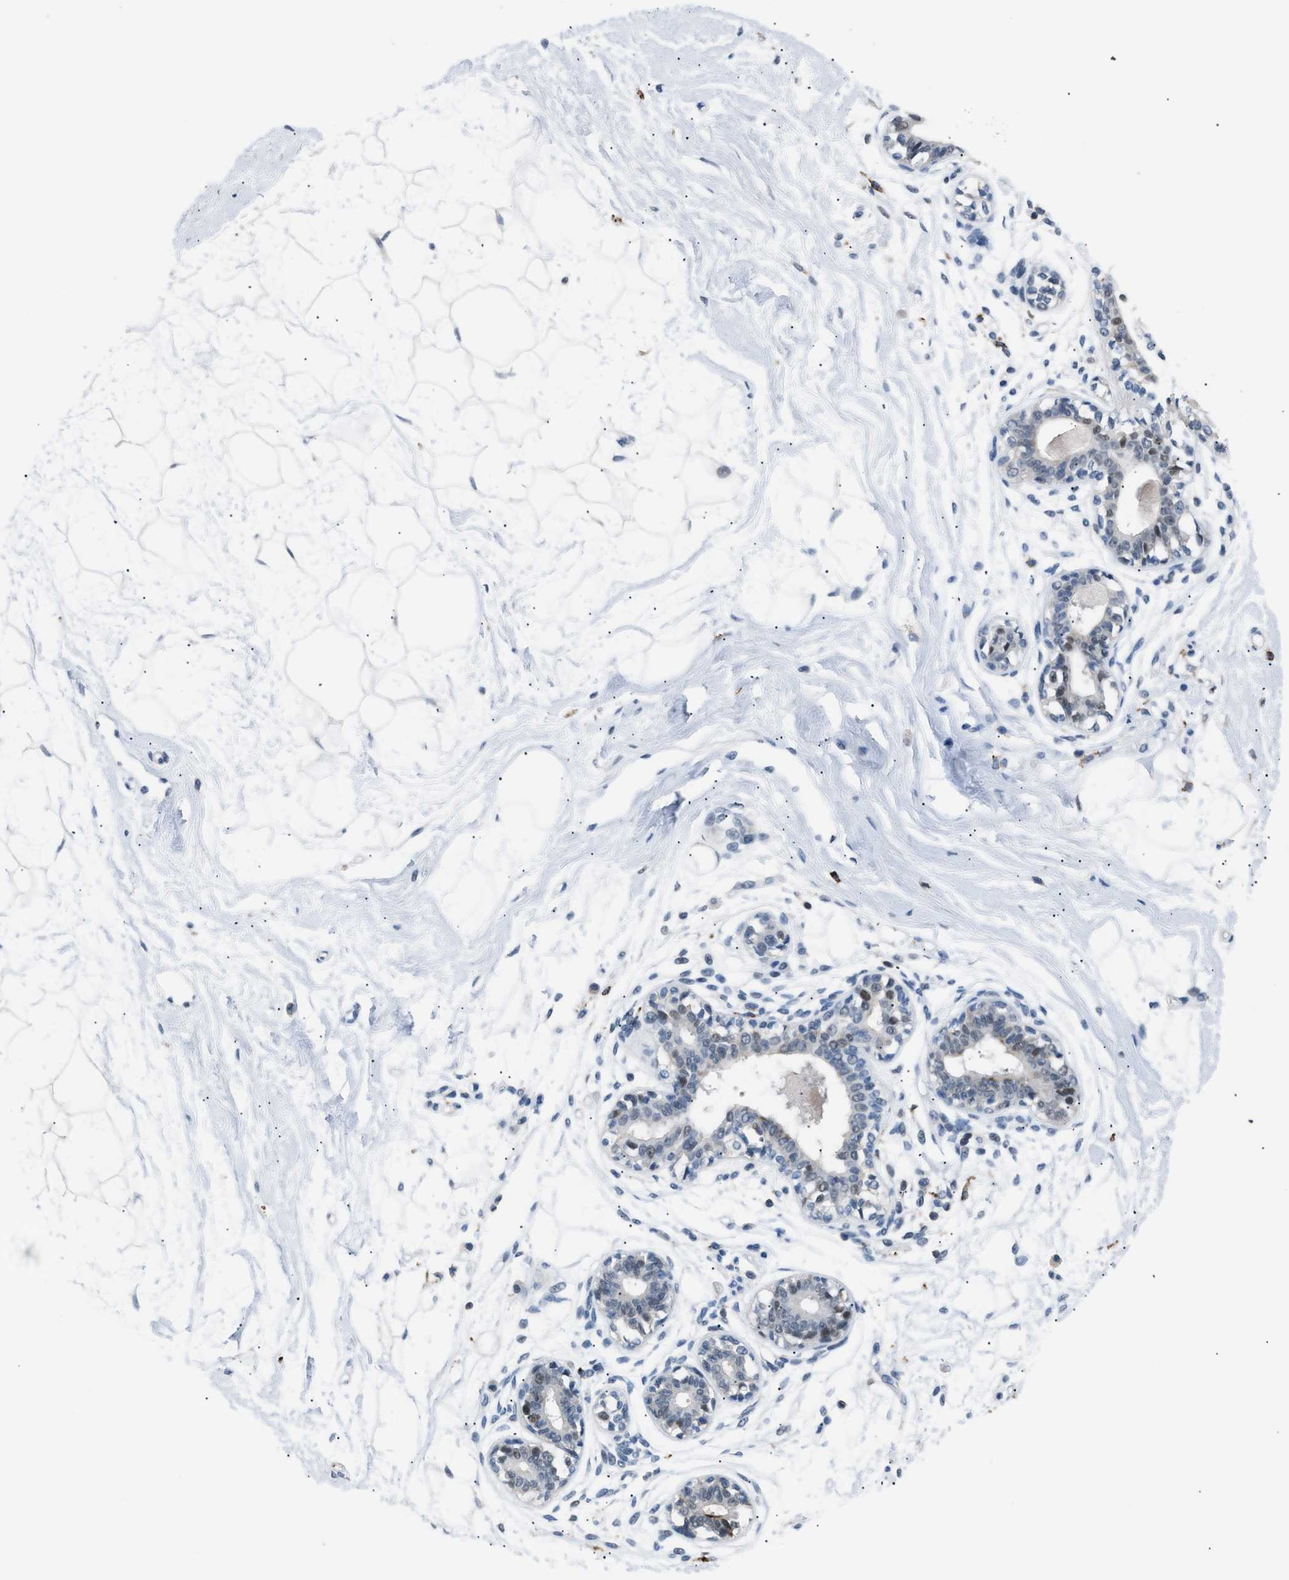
{"staining": {"intensity": "negative", "quantity": "none", "location": "none"}, "tissue": "breast", "cell_type": "Adipocytes", "image_type": "normal", "snomed": [{"axis": "morphology", "description": "Normal tissue, NOS"}, {"axis": "topography", "description": "Breast"}], "caption": "Immunohistochemistry (IHC) micrograph of unremarkable breast: breast stained with DAB (3,3'-diaminobenzidine) reveals no significant protein expression in adipocytes. (DAB (3,3'-diaminobenzidine) immunohistochemistry visualized using brightfield microscopy, high magnification).", "gene": "KCNC3", "patient": {"sex": "female", "age": 45}}